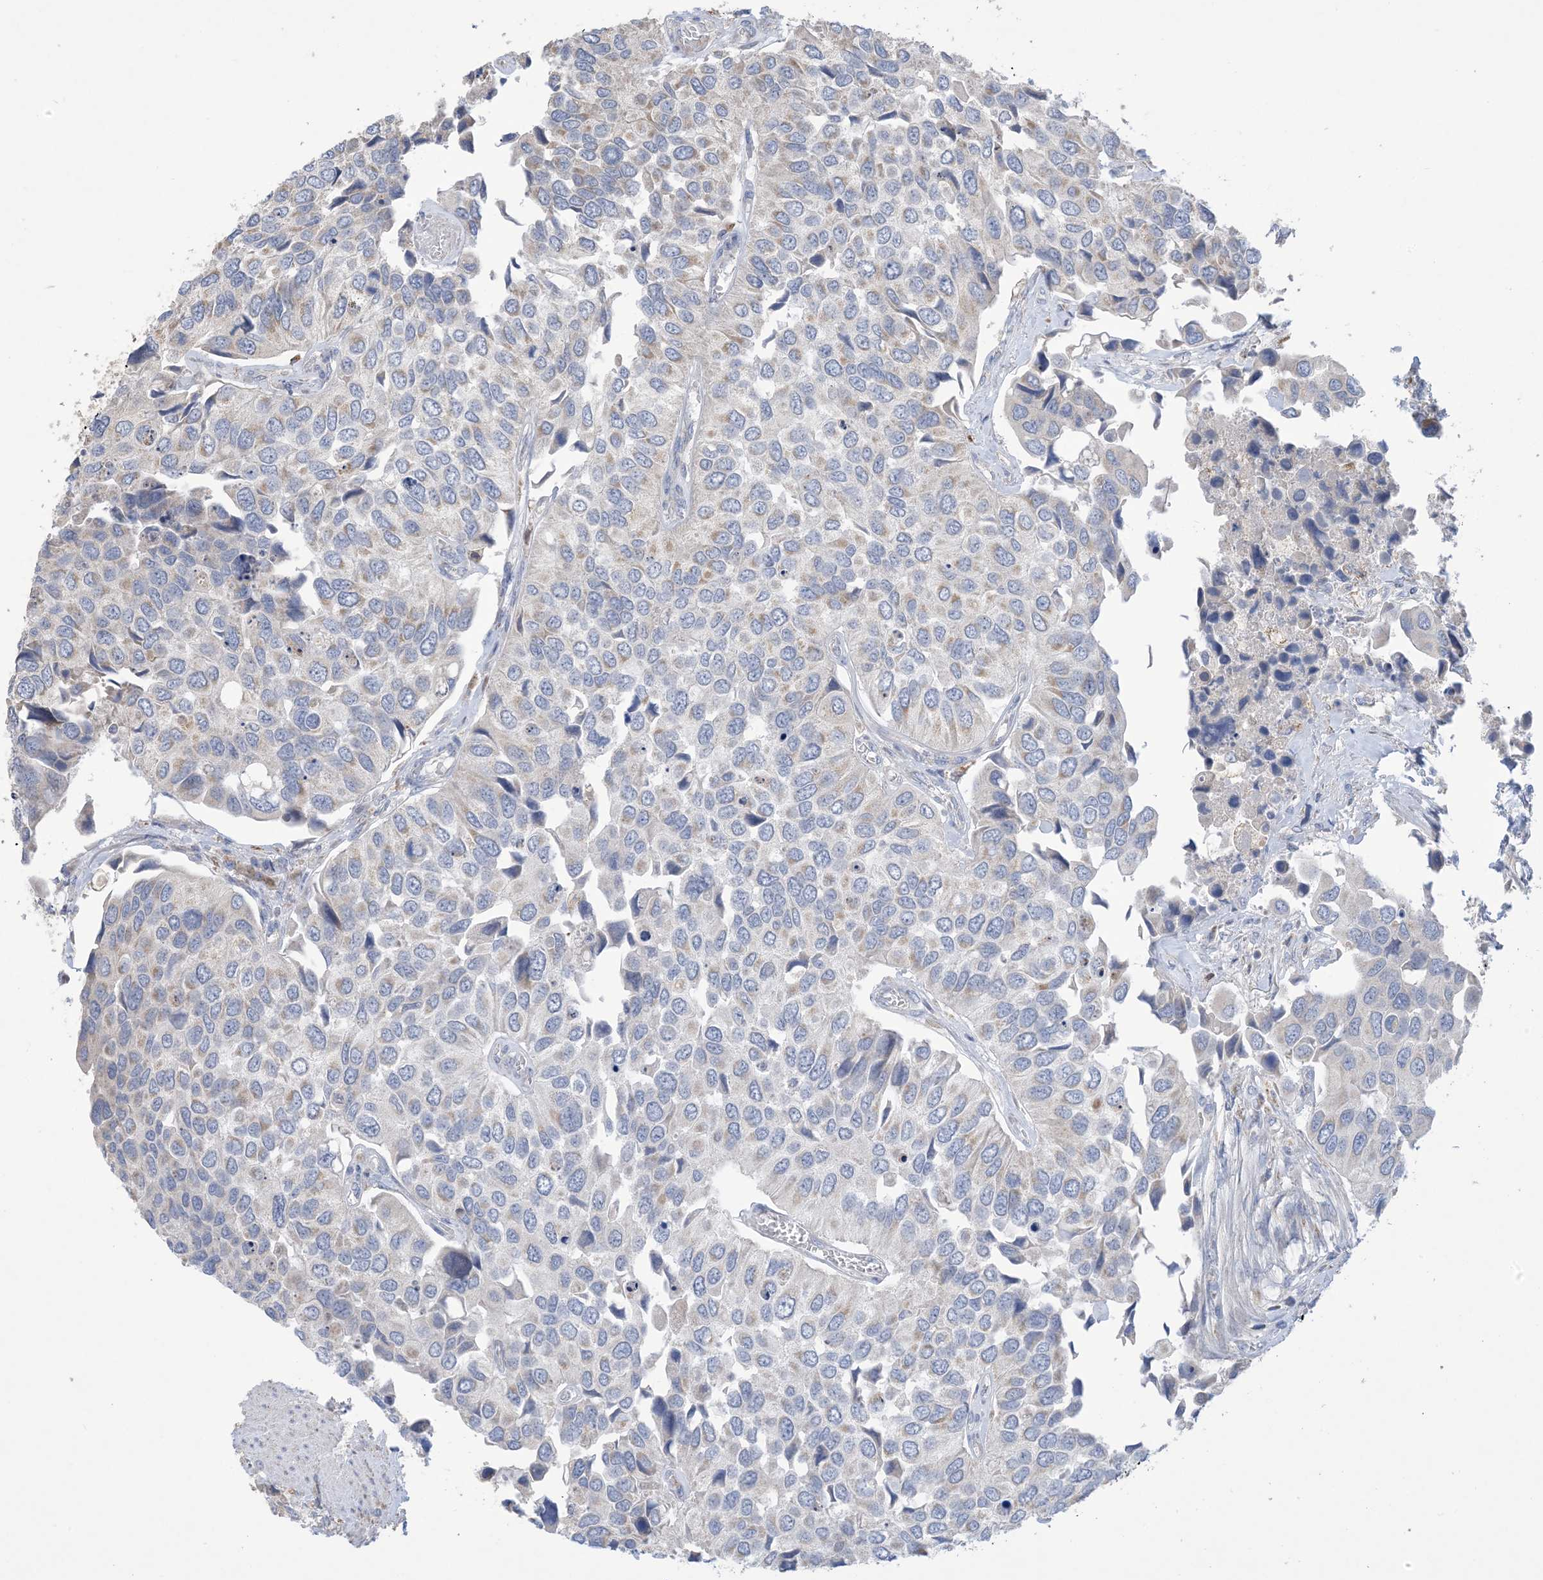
{"staining": {"intensity": "weak", "quantity": "<25%", "location": "cytoplasmic/membranous"}, "tissue": "urothelial cancer", "cell_type": "Tumor cells", "image_type": "cancer", "snomed": [{"axis": "morphology", "description": "Urothelial carcinoma, High grade"}, {"axis": "topography", "description": "Urinary bladder"}], "caption": "Immunohistochemistry image of human urothelial cancer stained for a protein (brown), which demonstrates no positivity in tumor cells.", "gene": "CLEC16A", "patient": {"sex": "male", "age": 74}}